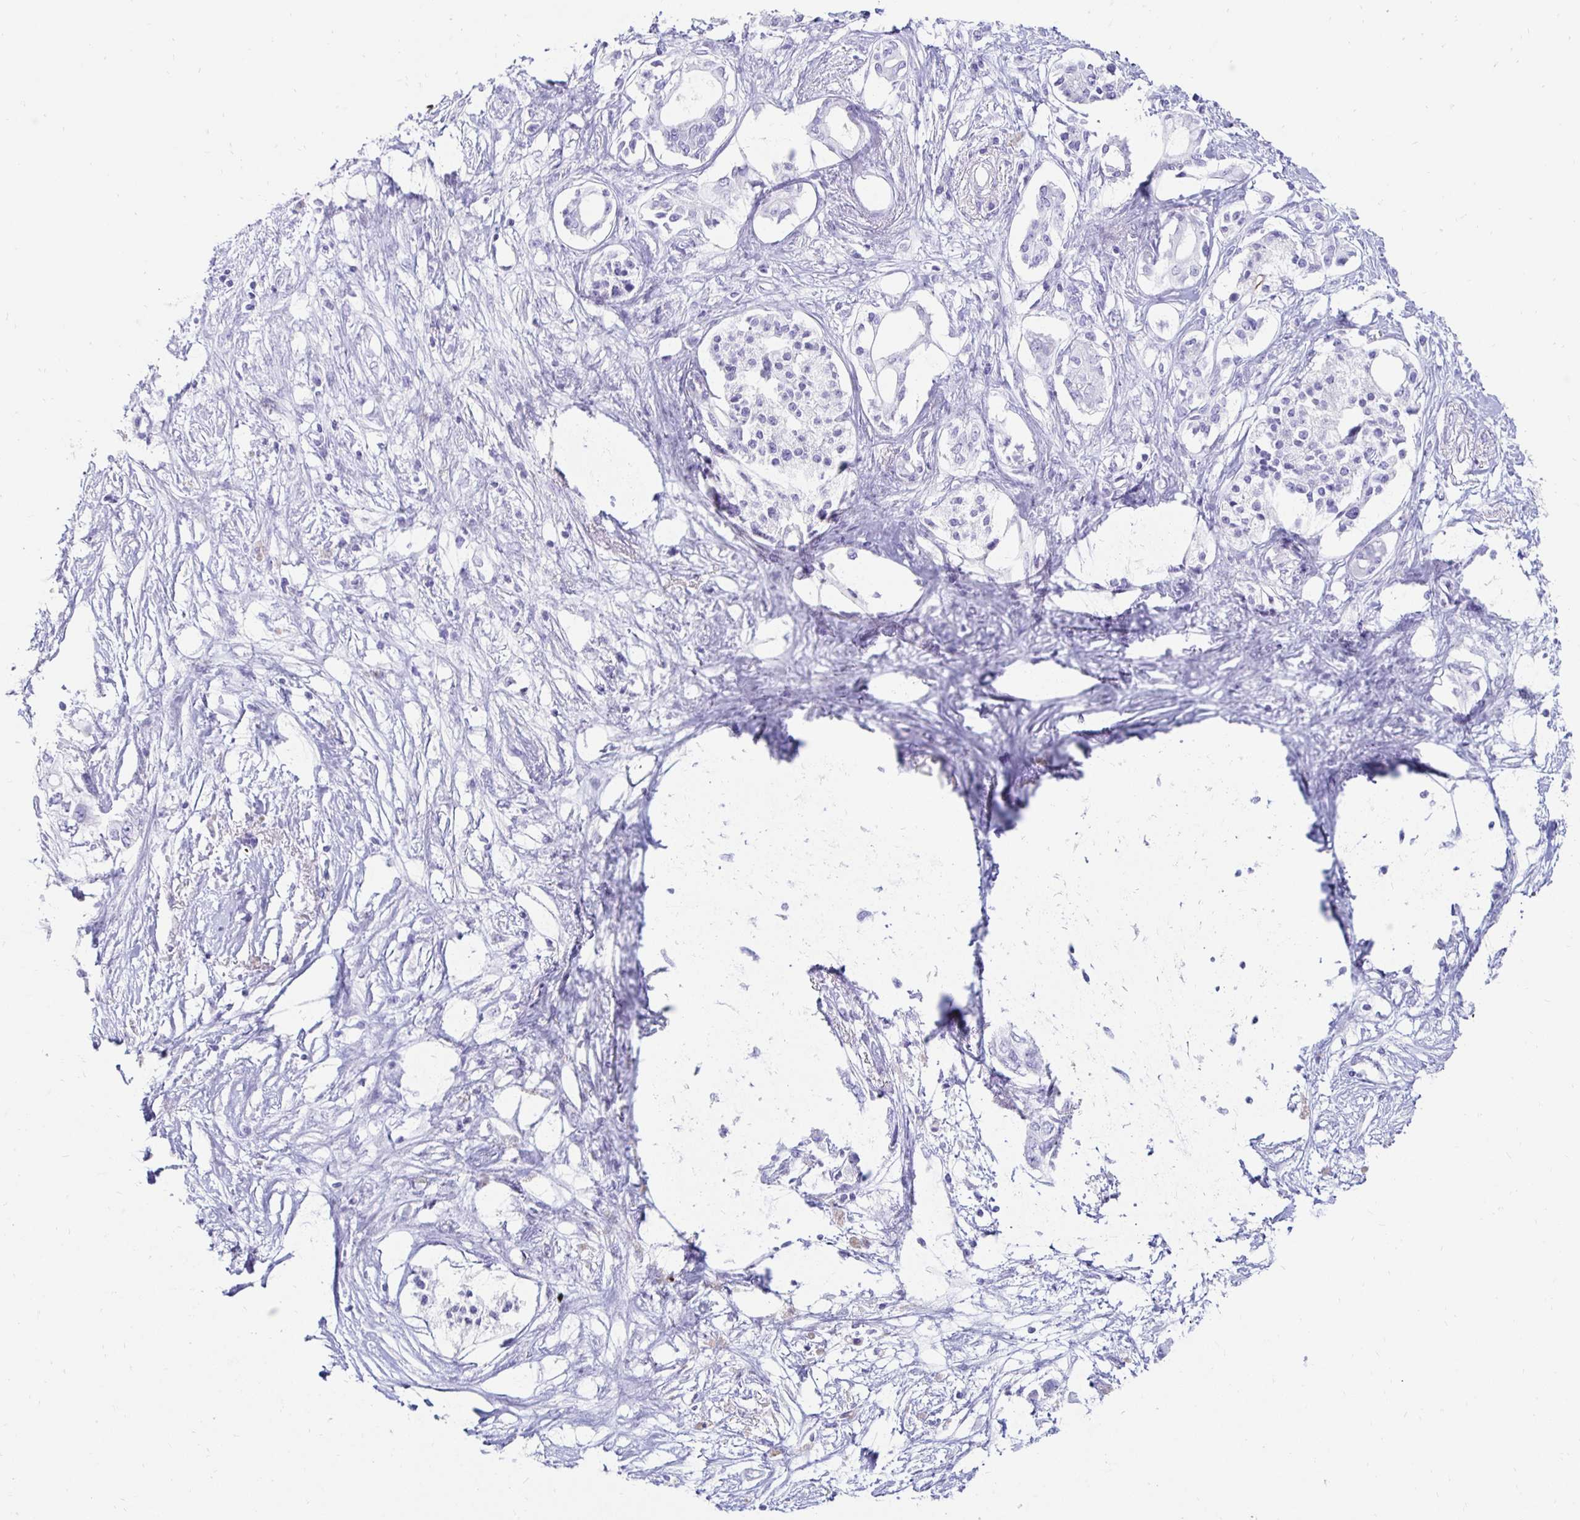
{"staining": {"intensity": "negative", "quantity": "none", "location": "none"}, "tissue": "pancreatic cancer", "cell_type": "Tumor cells", "image_type": "cancer", "snomed": [{"axis": "morphology", "description": "Adenocarcinoma, NOS"}, {"axis": "topography", "description": "Pancreas"}], "caption": "IHC of human pancreatic cancer (adenocarcinoma) demonstrates no positivity in tumor cells.", "gene": "TMEM54", "patient": {"sex": "female", "age": 63}}